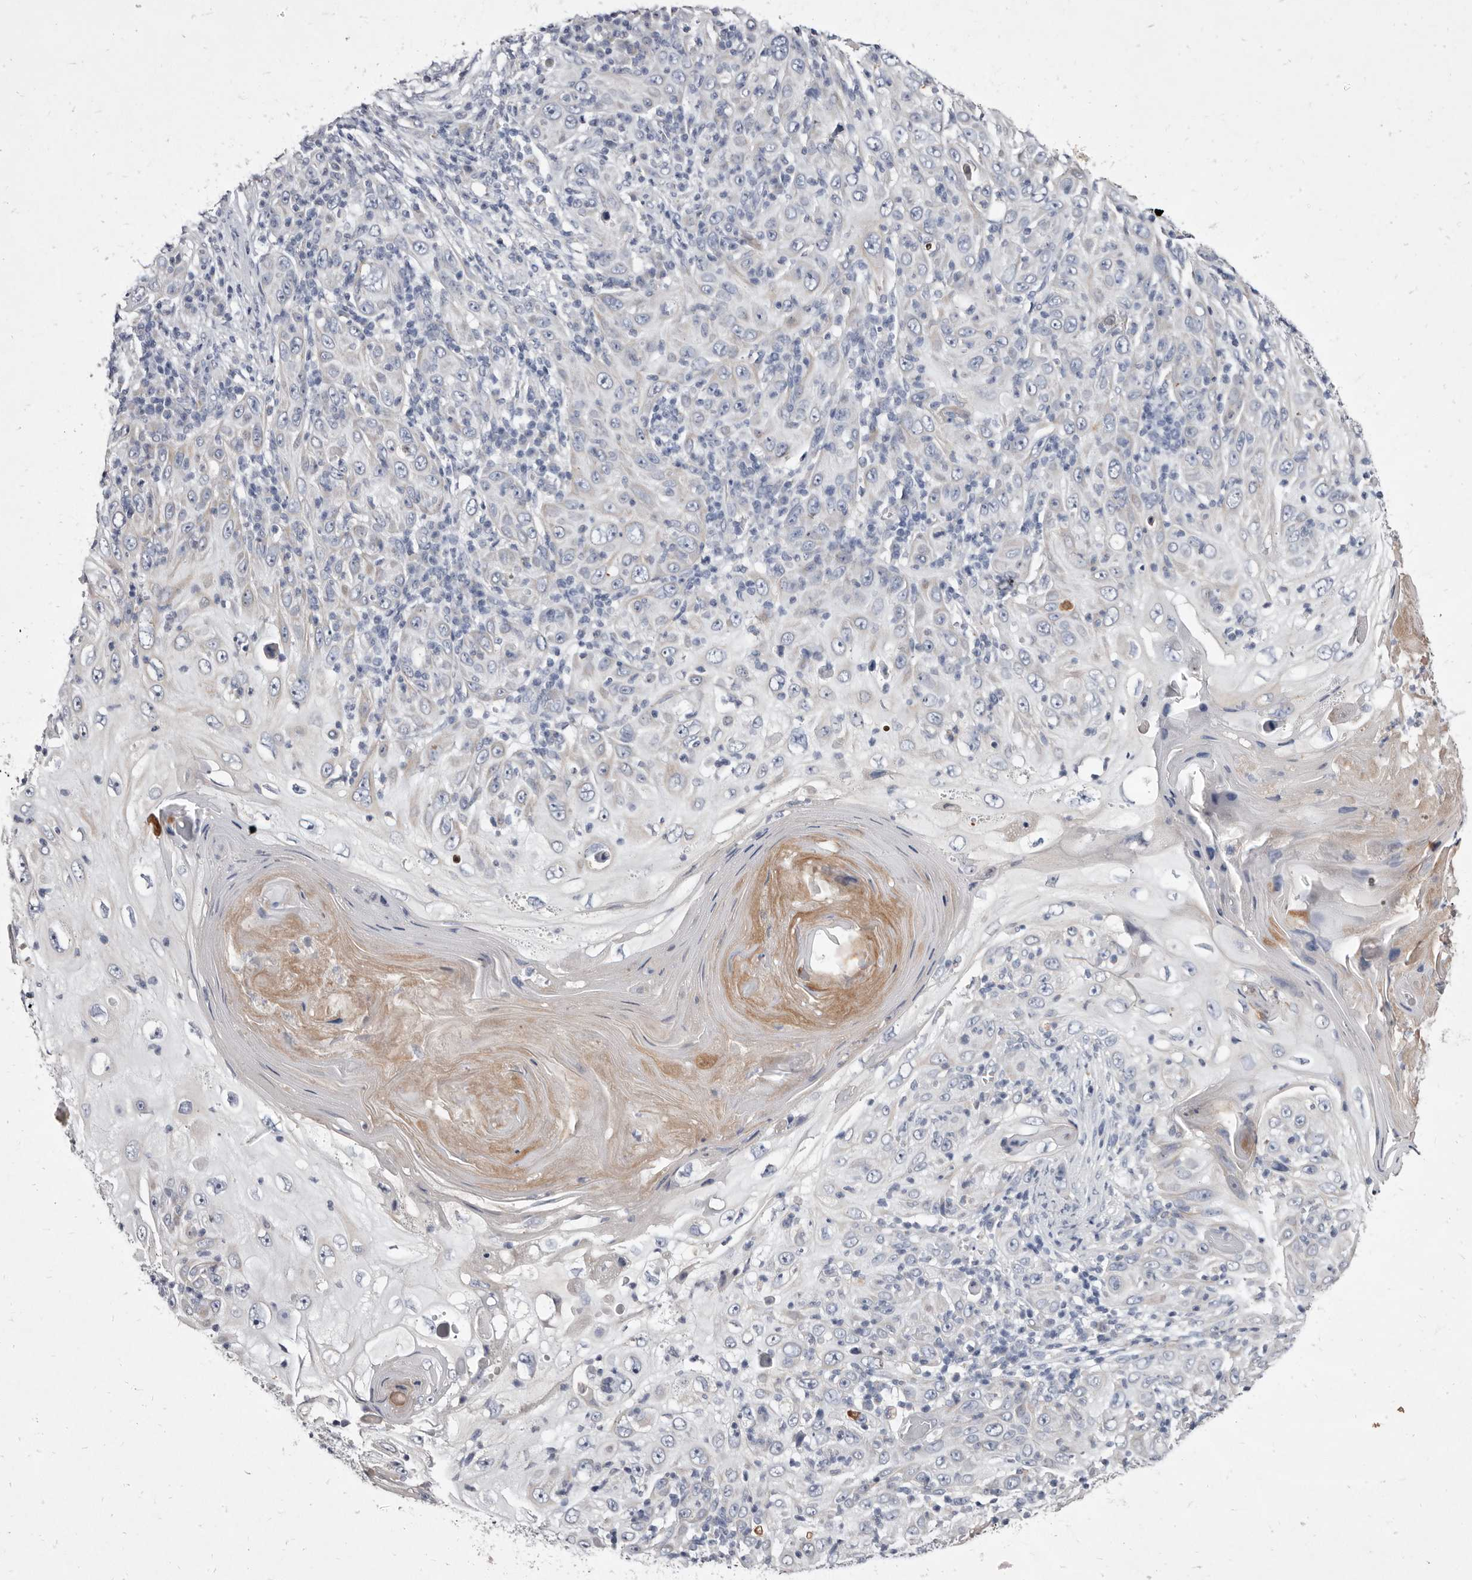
{"staining": {"intensity": "weak", "quantity": "<25%", "location": "cytoplasmic/membranous"}, "tissue": "skin cancer", "cell_type": "Tumor cells", "image_type": "cancer", "snomed": [{"axis": "morphology", "description": "Squamous cell carcinoma, NOS"}, {"axis": "topography", "description": "Skin"}], "caption": "This is an IHC image of human squamous cell carcinoma (skin). There is no staining in tumor cells.", "gene": "CYP2E1", "patient": {"sex": "female", "age": 88}}